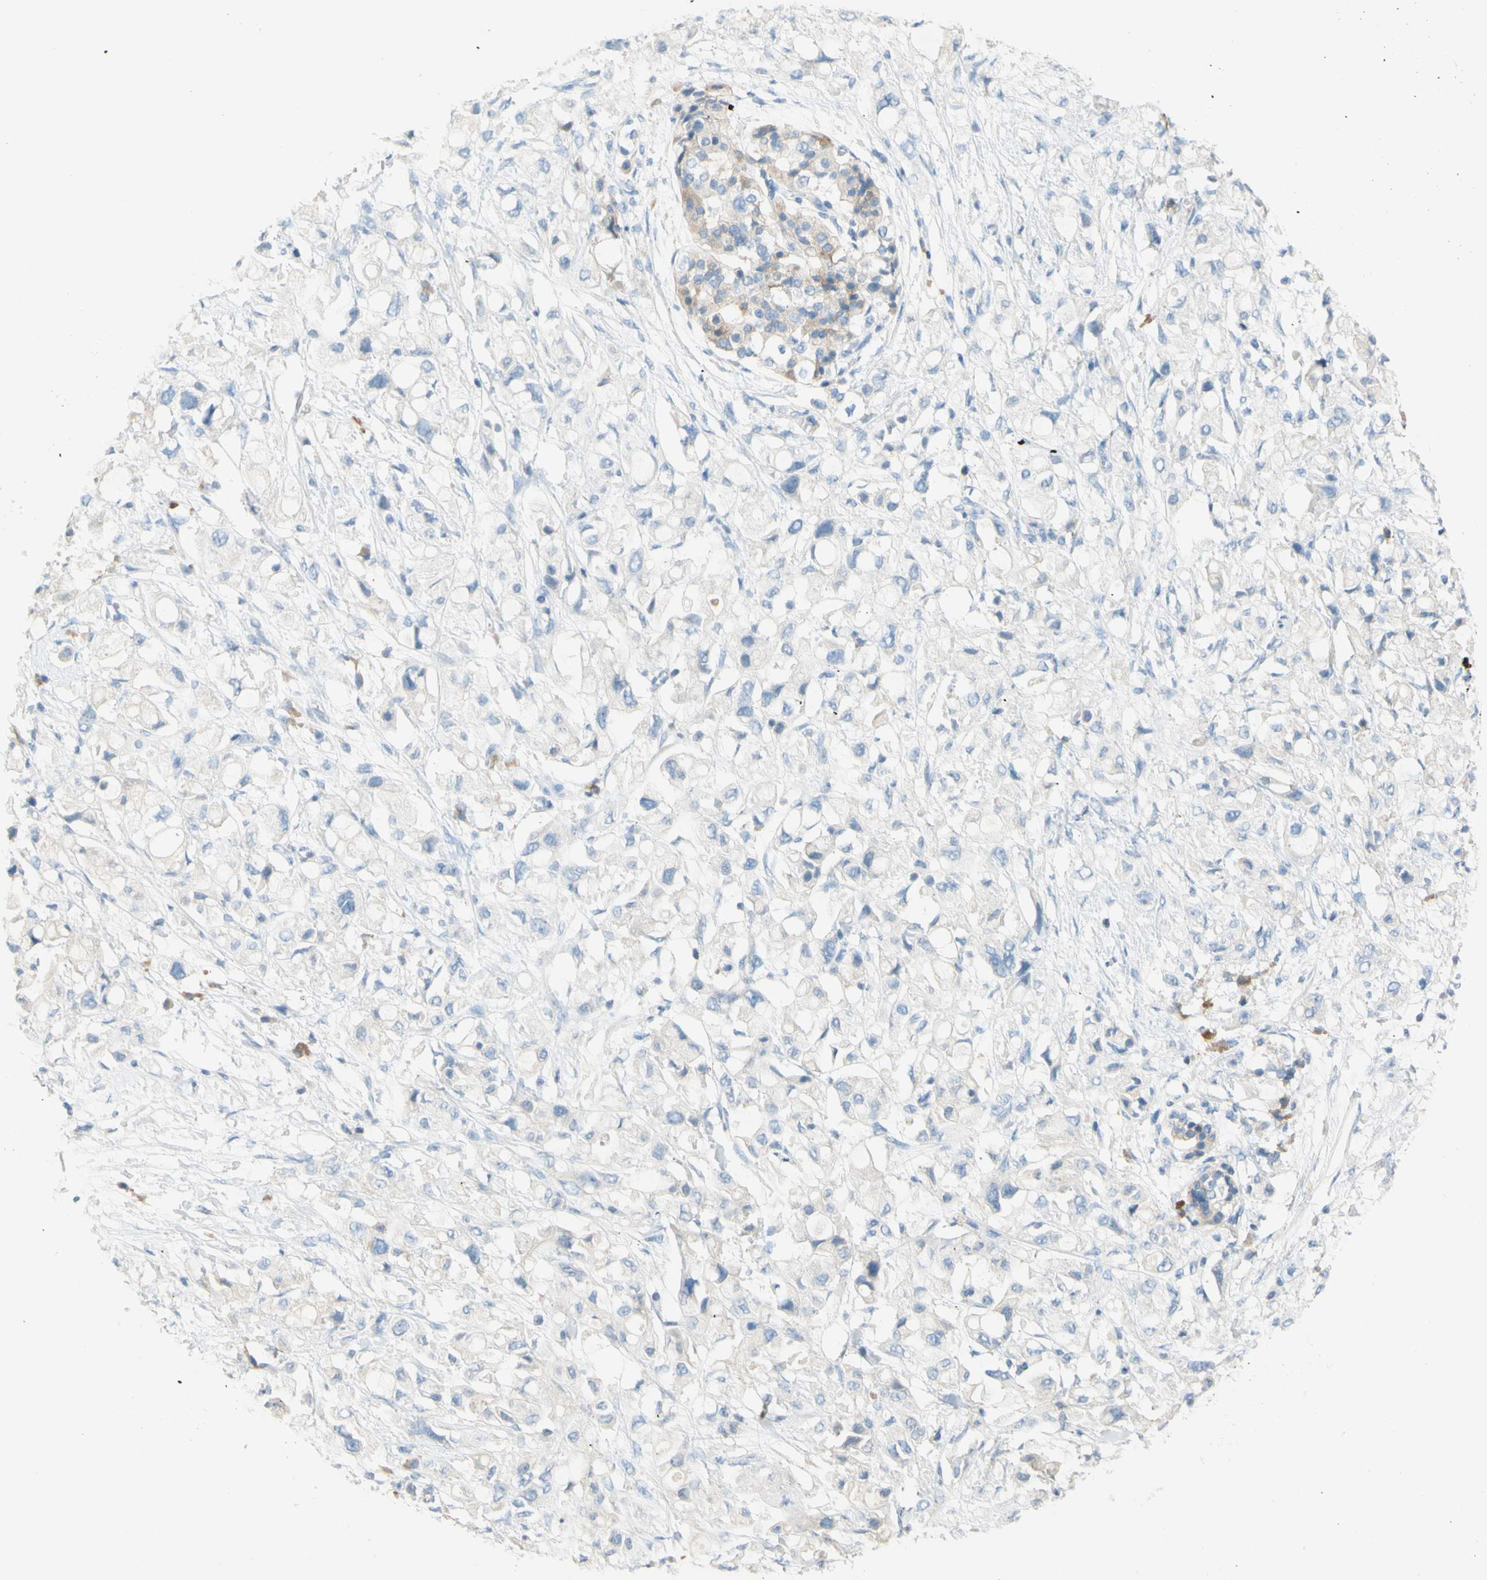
{"staining": {"intensity": "negative", "quantity": "none", "location": "none"}, "tissue": "pancreatic cancer", "cell_type": "Tumor cells", "image_type": "cancer", "snomed": [{"axis": "morphology", "description": "Adenocarcinoma, NOS"}, {"axis": "topography", "description": "Pancreas"}], "caption": "There is no significant staining in tumor cells of adenocarcinoma (pancreatic).", "gene": "PACSIN1", "patient": {"sex": "female", "age": 56}}